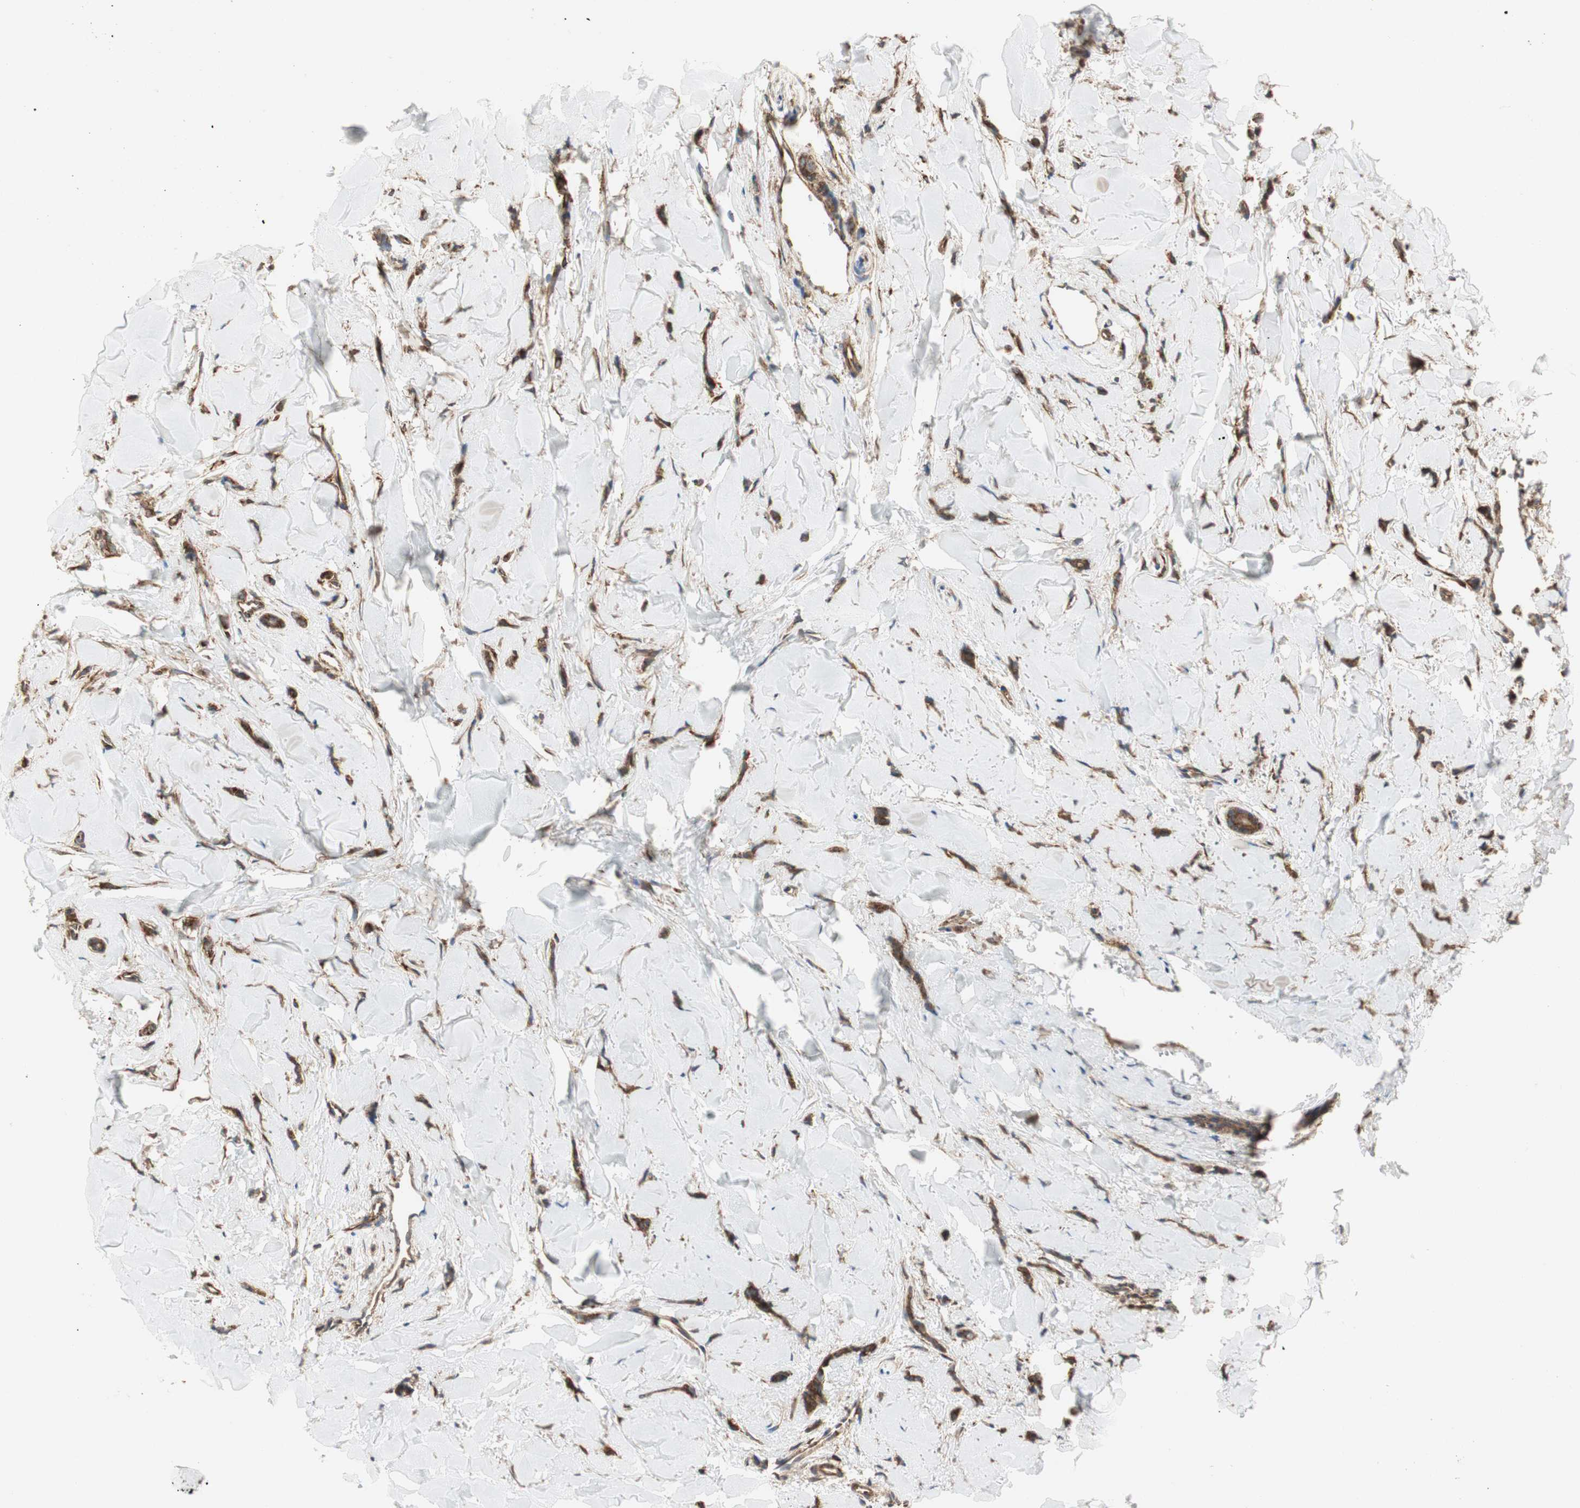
{"staining": {"intensity": "strong", "quantity": ">75%", "location": "cytoplasmic/membranous"}, "tissue": "breast cancer", "cell_type": "Tumor cells", "image_type": "cancer", "snomed": [{"axis": "morphology", "description": "Lobular carcinoma"}, {"axis": "topography", "description": "Skin"}, {"axis": "topography", "description": "Breast"}], "caption": "IHC micrograph of human breast cancer stained for a protein (brown), which reveals high levels of strong cytoplasmic/membranous expression in approximately >75% of tumor cells.", "gene": "H6PD", "patient": {"sex": "female", "age": 46}}